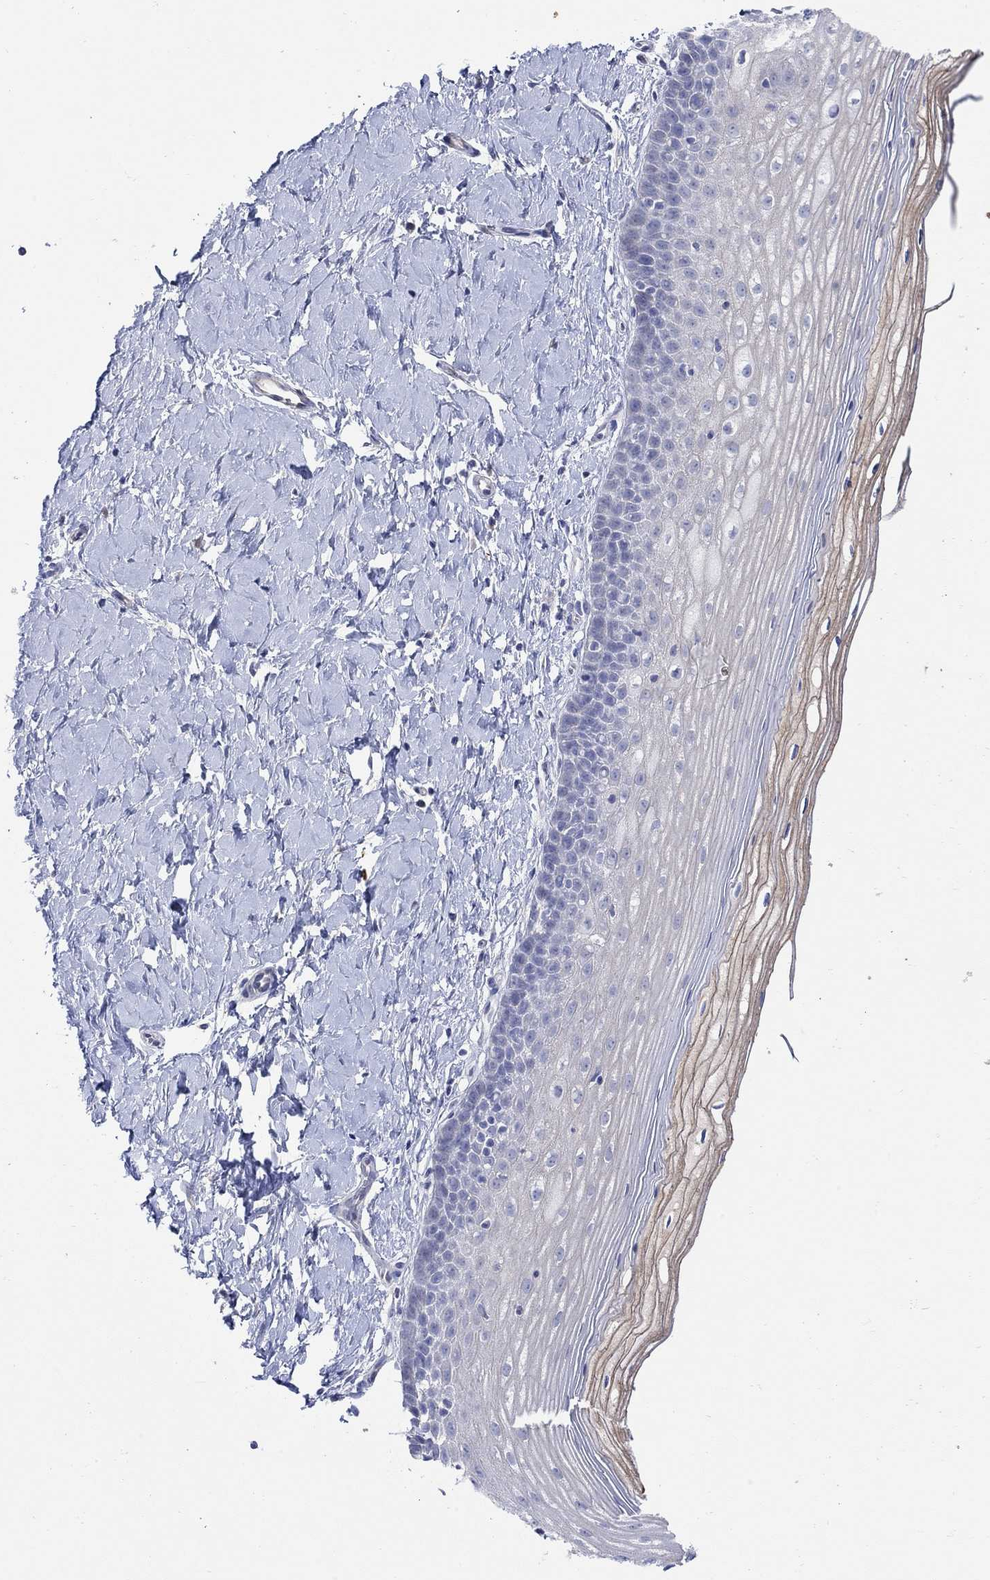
{"staining": {"intensity": "negative", "quantity": "none", "location": "none"}, "tissue": "cervix", "cell_type": "Glandular cells", "image_type": "normal", "snomed": [{"axis": "morphology", "description": "Normal tissue, NOS"}, {"axis": "topography", "description": "Cervix"}], "caption": "An IHC photomicrograph of unremarkable cervix is shown. There is no staining in glandular cells of cervix. The staining was performed using DAB (3,3'-diaminobenzidine) to visualize the protein expression in brown, while the nuclei were stained in blue with hematoxylin (Magnification: 20x).", "gene": "KRT222", "patient": {"sex": "female", "age": 37}}